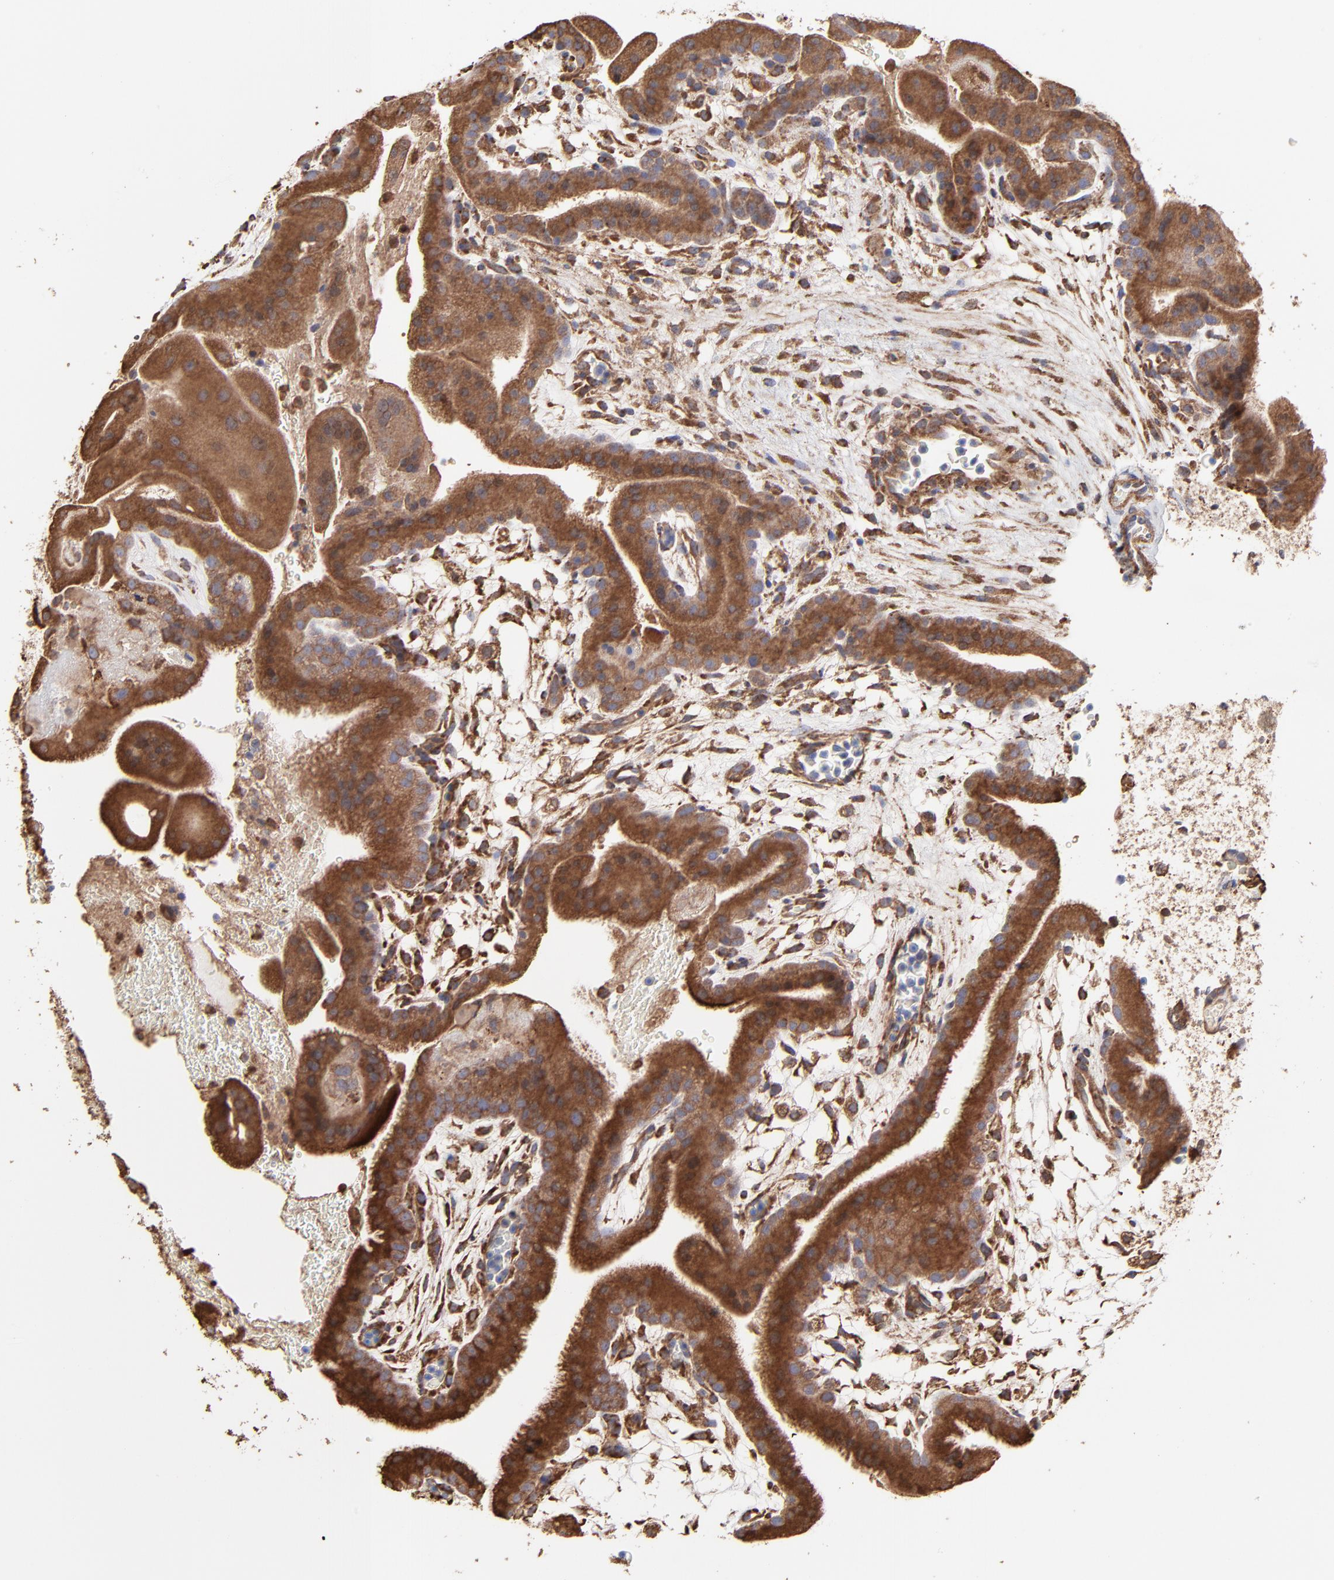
{"staining": {"intensity": "strong", "quantity": ">75%", "location": "nuclear"}, "tissue": "placenta", "cell_type": "Trophoblastic cells", "image_type": "normal", "snomed": [{"axis": "morphology", "description": "Normal tissue, NOS"}, {"axis": "topography", "description": "Placenta"}], "caption": "Benign placenta was stained to show a protein in brown. There is high levels of strong nuclear expression in about >75% of trophoblastic cells. (DAB (3,3'-diaminobenzidine) IHC, brown staining for protein, blue staining for nuclei).", "gene": "PFKM", "patient": {"sex": "female", "age": 19}}